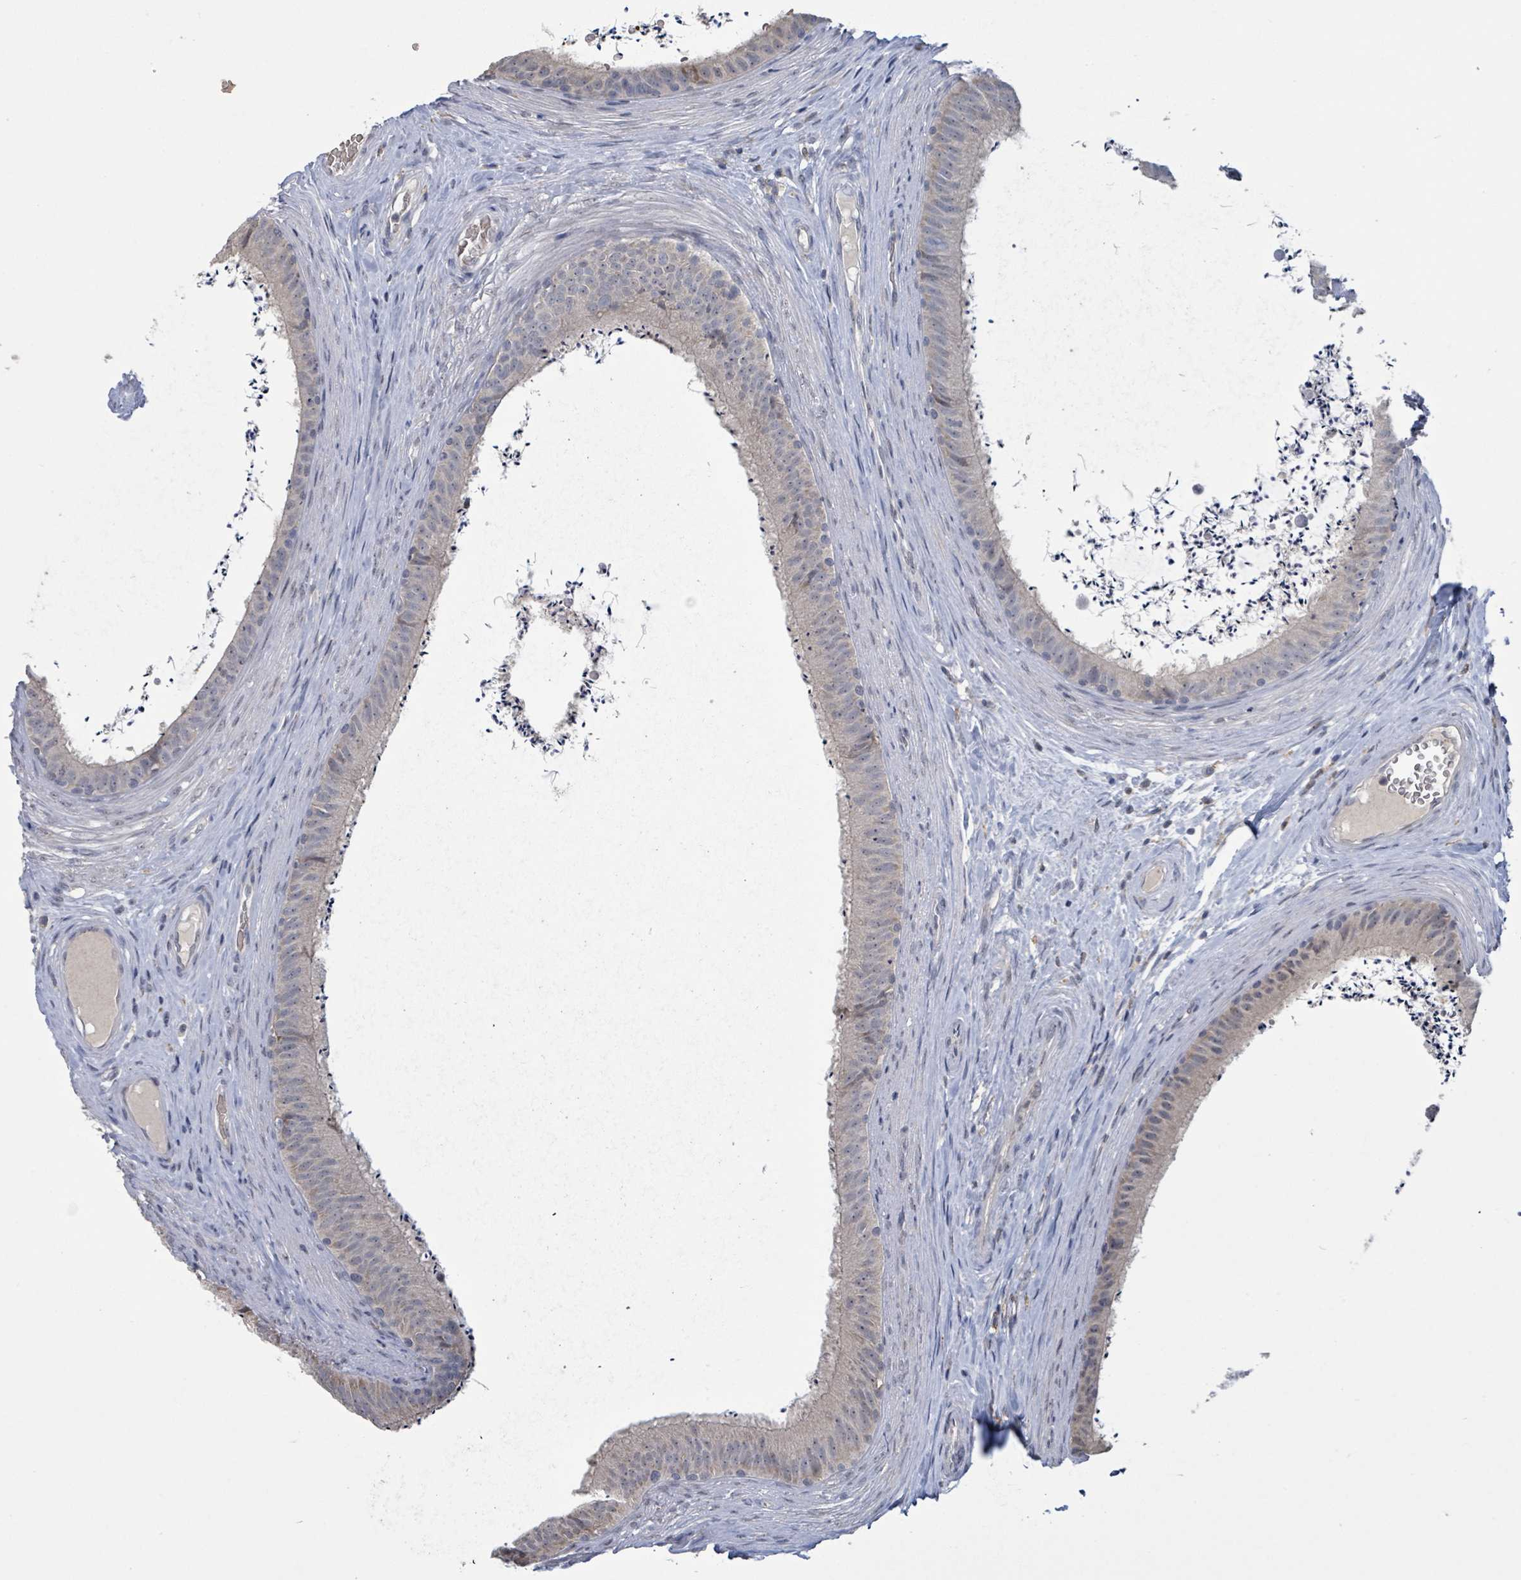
{"staining": {"intensity": "moderate", "quantity": "<25%", "location": "cytoplasmic/membranous"}, "tissue": "epididymis", "cell_type": "Glandular cells", "image_type": "normal", "snomed": [{"axis": "morphology", "description": "Normal tissue, NOS"}, {"axis": "topography", "description": "Testis"}, {"axis": "topography", "description": "Epididymis"}], "caption": "Epididymis stained for a protein displays moderate cytoplasmic/membranous positivity in glandular cells. The staining was performed using DAB, with brown indicating positive protein expression. Nuclei are stained blue with hematoxylin.", "gene": "SEBOX", "patient": {"sex": "male", "age": 41}}